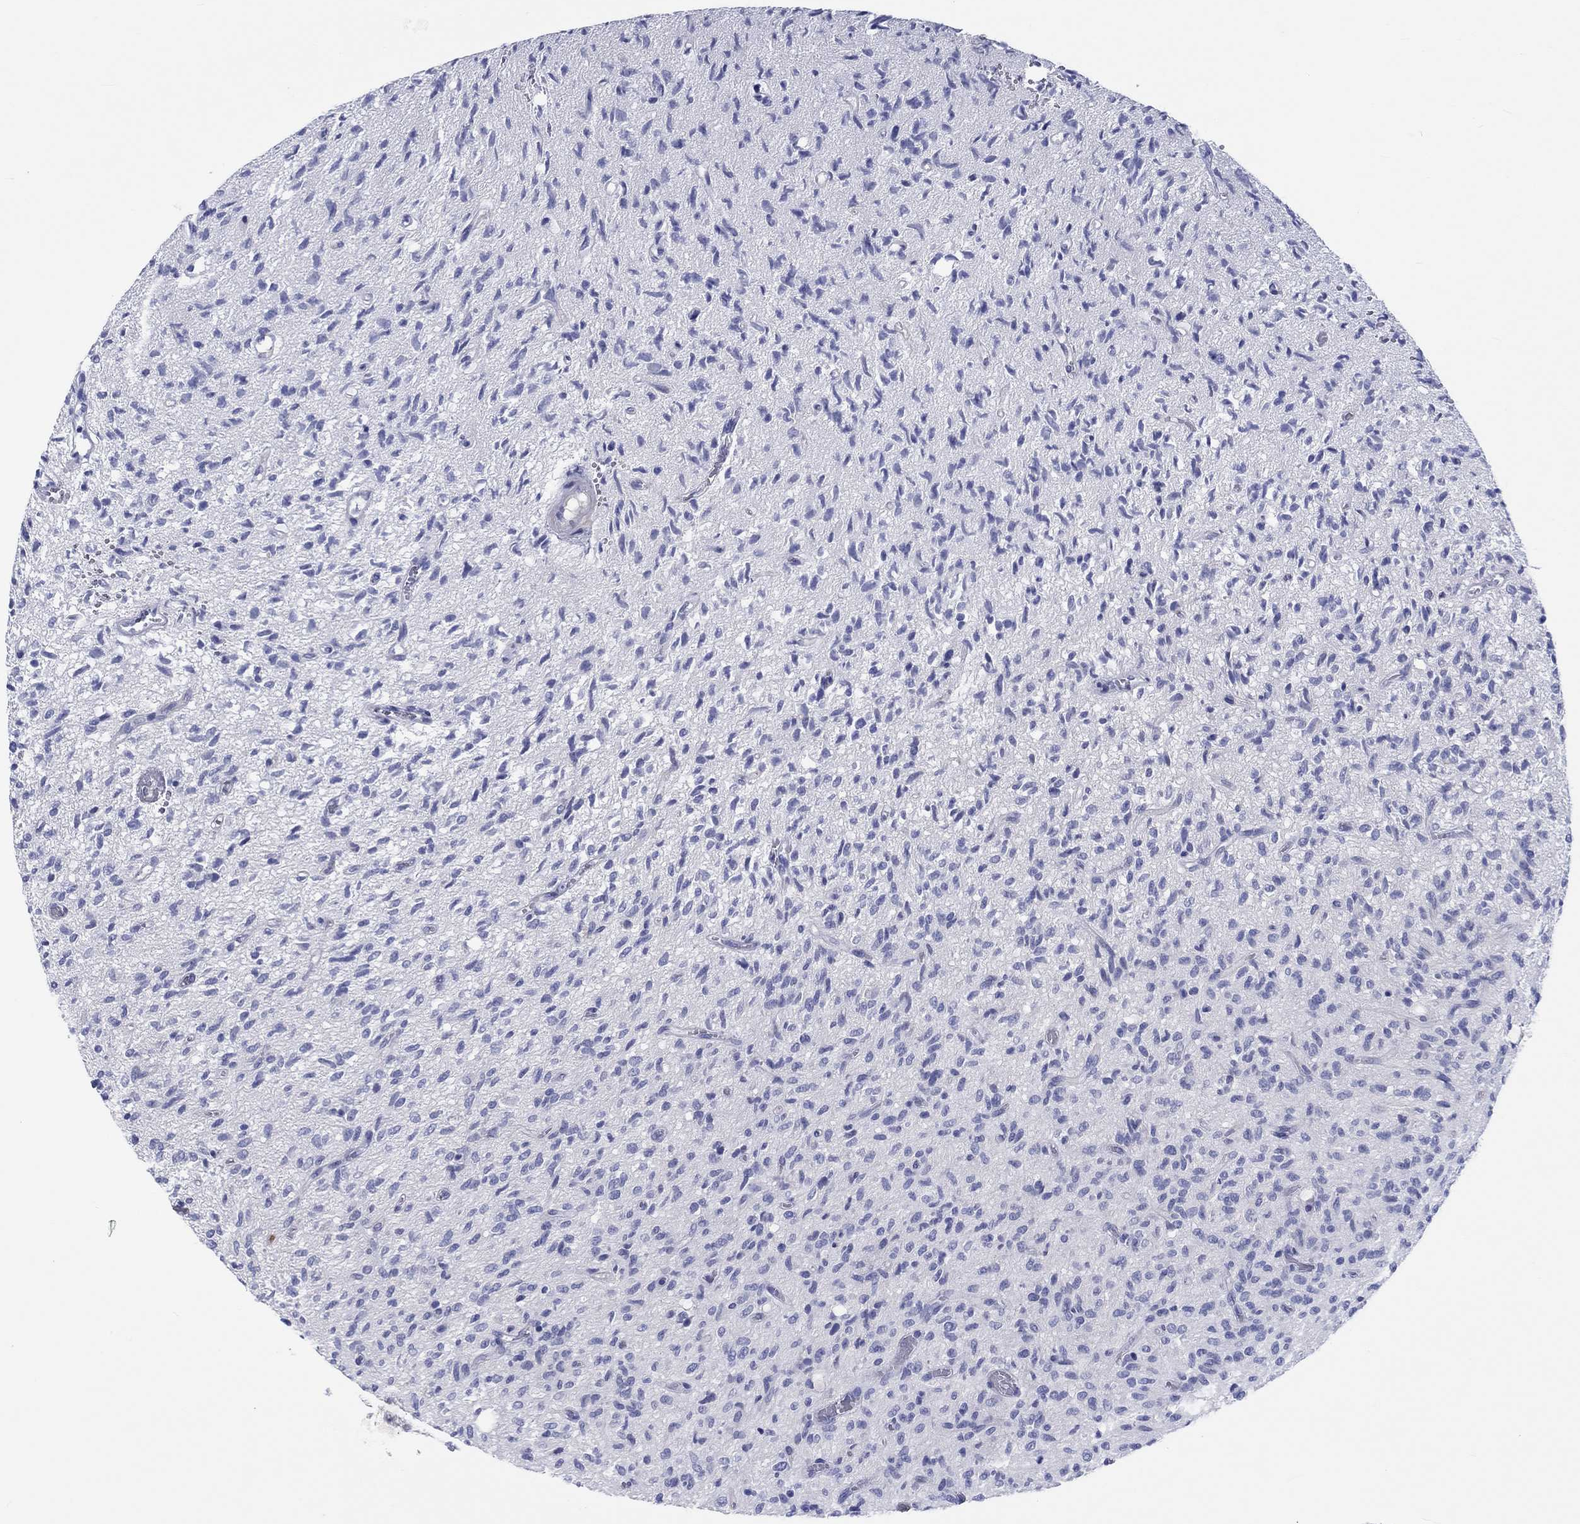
{"staining": {"intensity": "negative", "quantity": "none", "location": "none"}, "tissue": "glioma", "cell_type": "Tumor cells", "image_type": "cancer", "snomed": [{"axis": "morphology", "description": "Glioma, malignant, High grade"}, {"axis": "topography", "description": "Brain"}], "caption": "Malignant glioma (high-grade) was stained to show a protein in brown. There is no significant staining in tumor cells.", "gene": "CDY2B", "patient": {"sex": "male", "age": 64}}